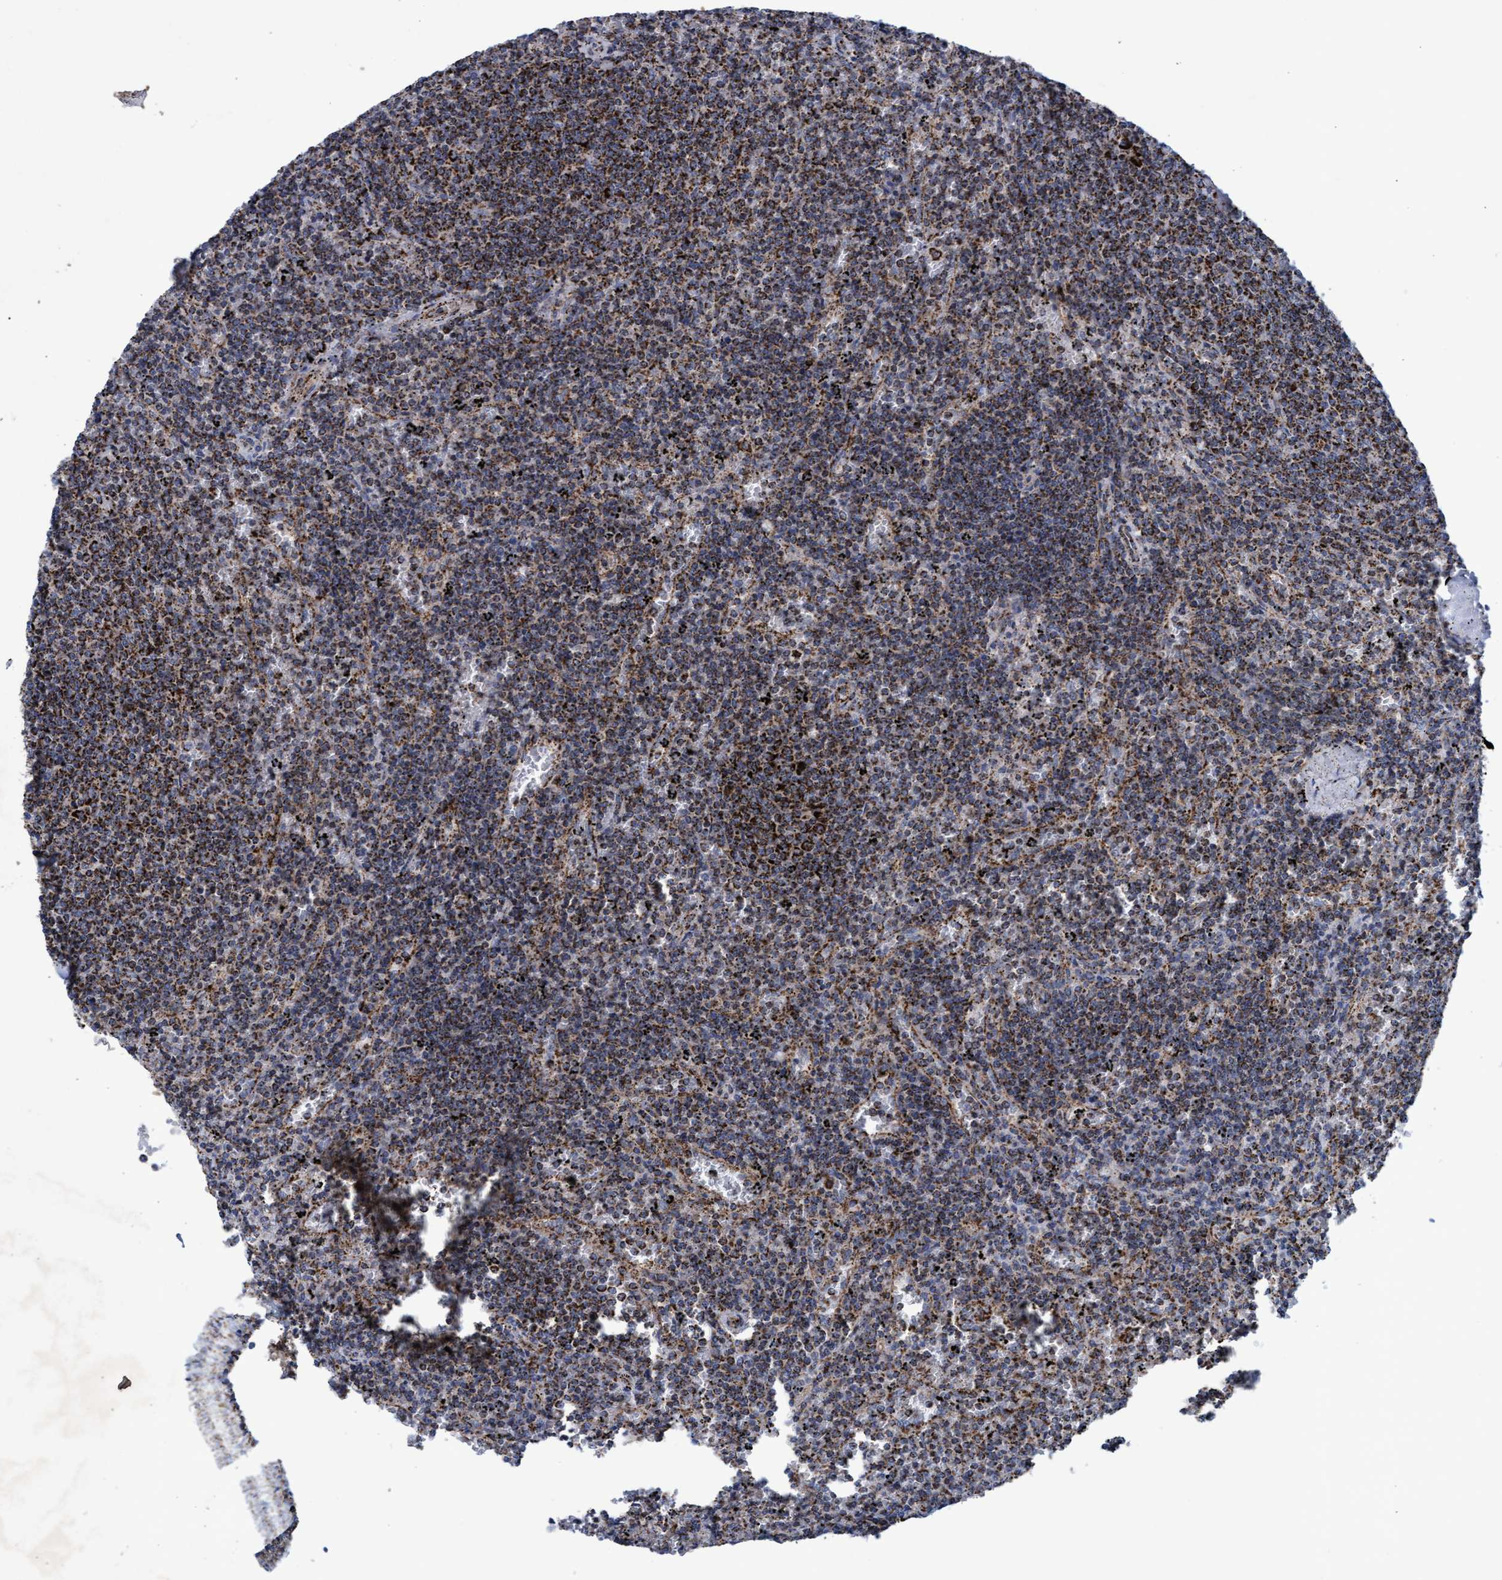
{"staining": {"intensity": "strong", "quantity": ">75%", "location": "cytoplasmic/membranous"}, "tissue": "lymphoma", "cell_type": "Tumor cells", "image_type": "cancer", "snomed": [{"axis": "morphology", "description": "Malignant lymphoma, non-Hodgkin's type, Low grade"}, {"axis": "topography", "description": "Spleen"}], "caption": "The photomicrograph exhibits immunohistochemical staining of lymphoma. There is strong cytoplasmic/membranous positivity is seen in approximately >75% of tumor cells.", "gene": "MRPL38", "patient": {"sex": "female", "age": 50}}